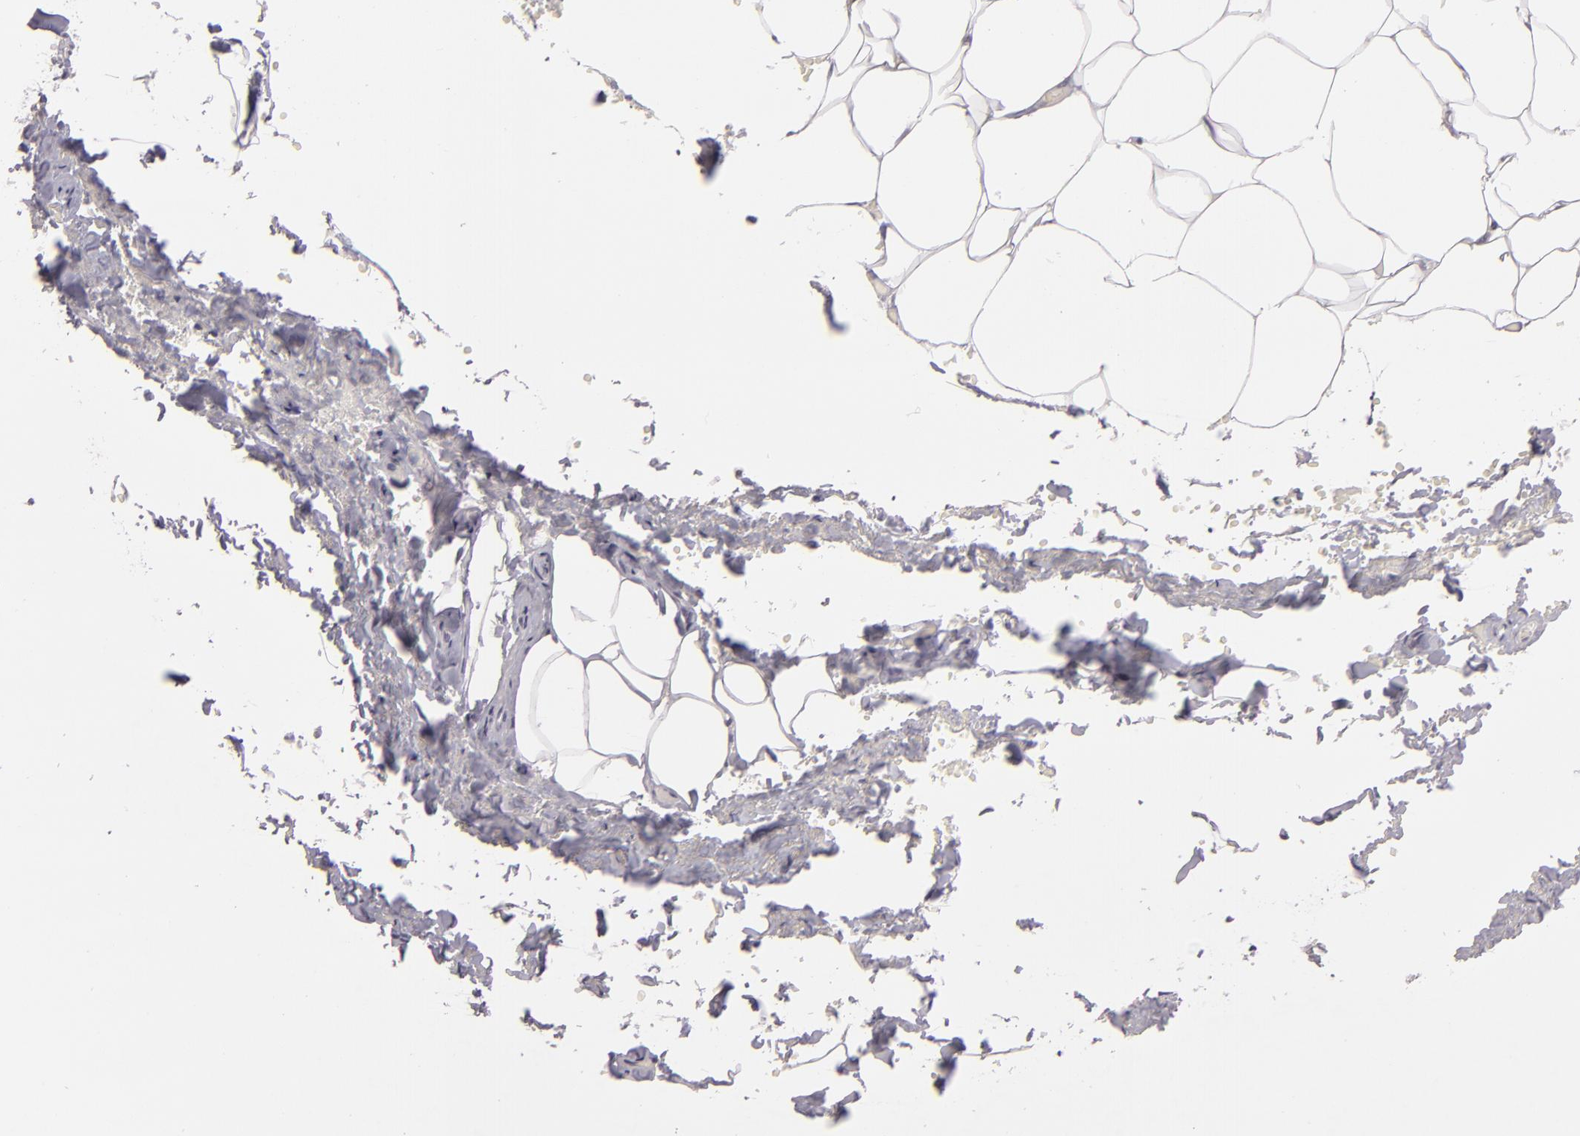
{"staining": {"intensity": "negative", "quantity": "none", "location": "none"}, "tissue": "adipose tissue", "cell_type": "Adipocytes", "image_type": "normal", "snomed": [{"axis": "morphology", "description": "Normal tissue, NOS"}, {"axis": "topography", "description": "Soft tissue"}, {"axis": "topography", "description": "Peripheral nerve tissue"}], "caption": "This histopathology image is of unremarkable adipose tissue stained with IHC to label a protein in brown with the nuclei are counter-stained blue. There is no positivity in adipocytes. Brightfield microscopy of immunohistochemistry (IHC) stained with DAB (brown) and hematoxylin (blue), captured at high magnification.", "gene": "ZNF205", "patient": {"sex": "female", "age": 68}}